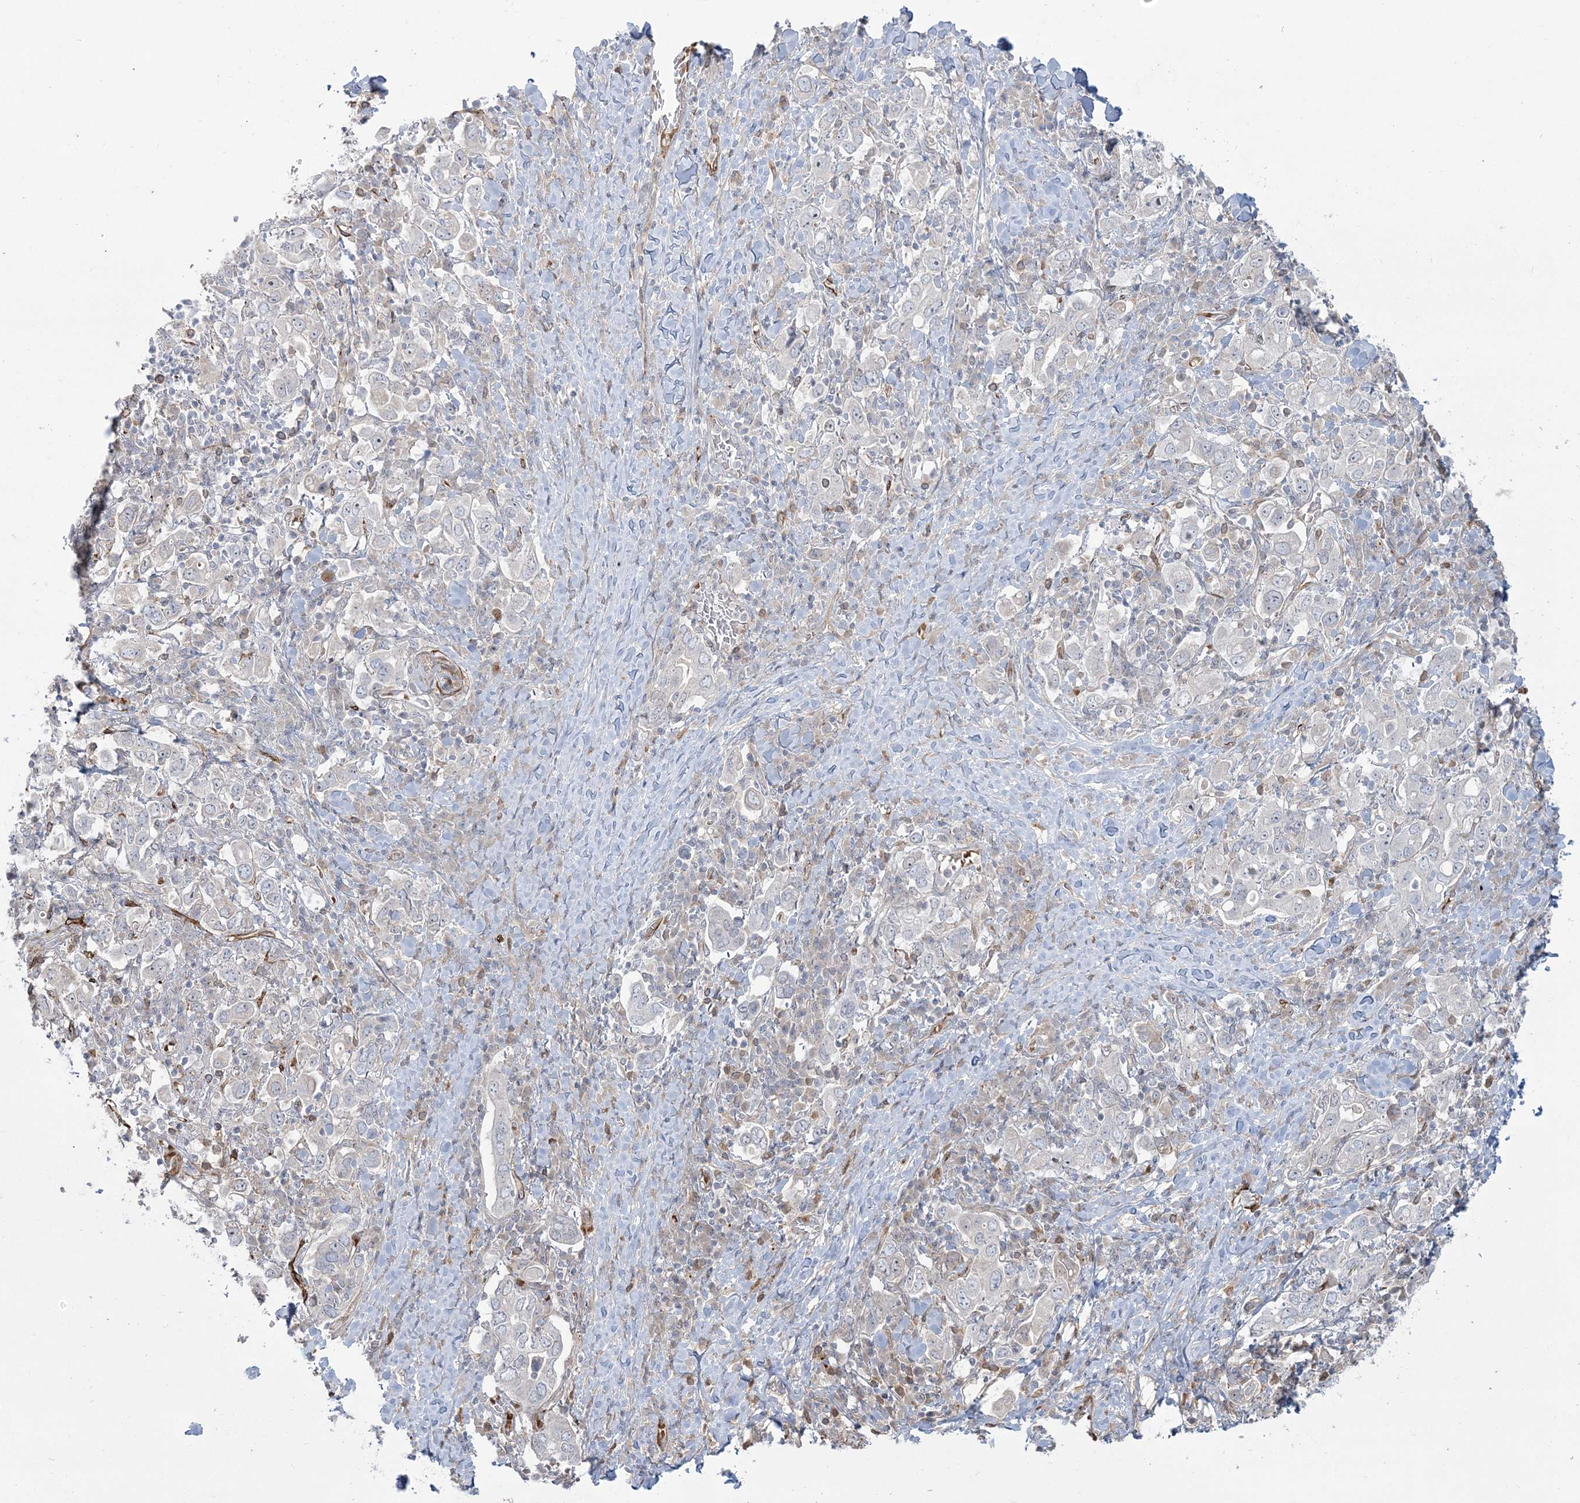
{"staining": {"intensity": "negative", "quantity": "none", "location": "none"}, "tissue": "stomach cancer", "cell_type": "Tumor cells", "image_type": "cancer", "snomed": [{"axis": "morphology", "description": "Adenocarcinoma, NOS"}, {"axis": "topography", "description": "Stomach, upper"}], "caption": "IHC of human stomach cancer demonstrates no staining in tumor cells. (Stains: DAB (3,3'-diaminobenzidine) IHC with hematoxylin counter stain, Microscopy: brightfield microscopy at high magnification).", "gene": "NUDT9", "patient": {"sex": "male", "age": 62}}